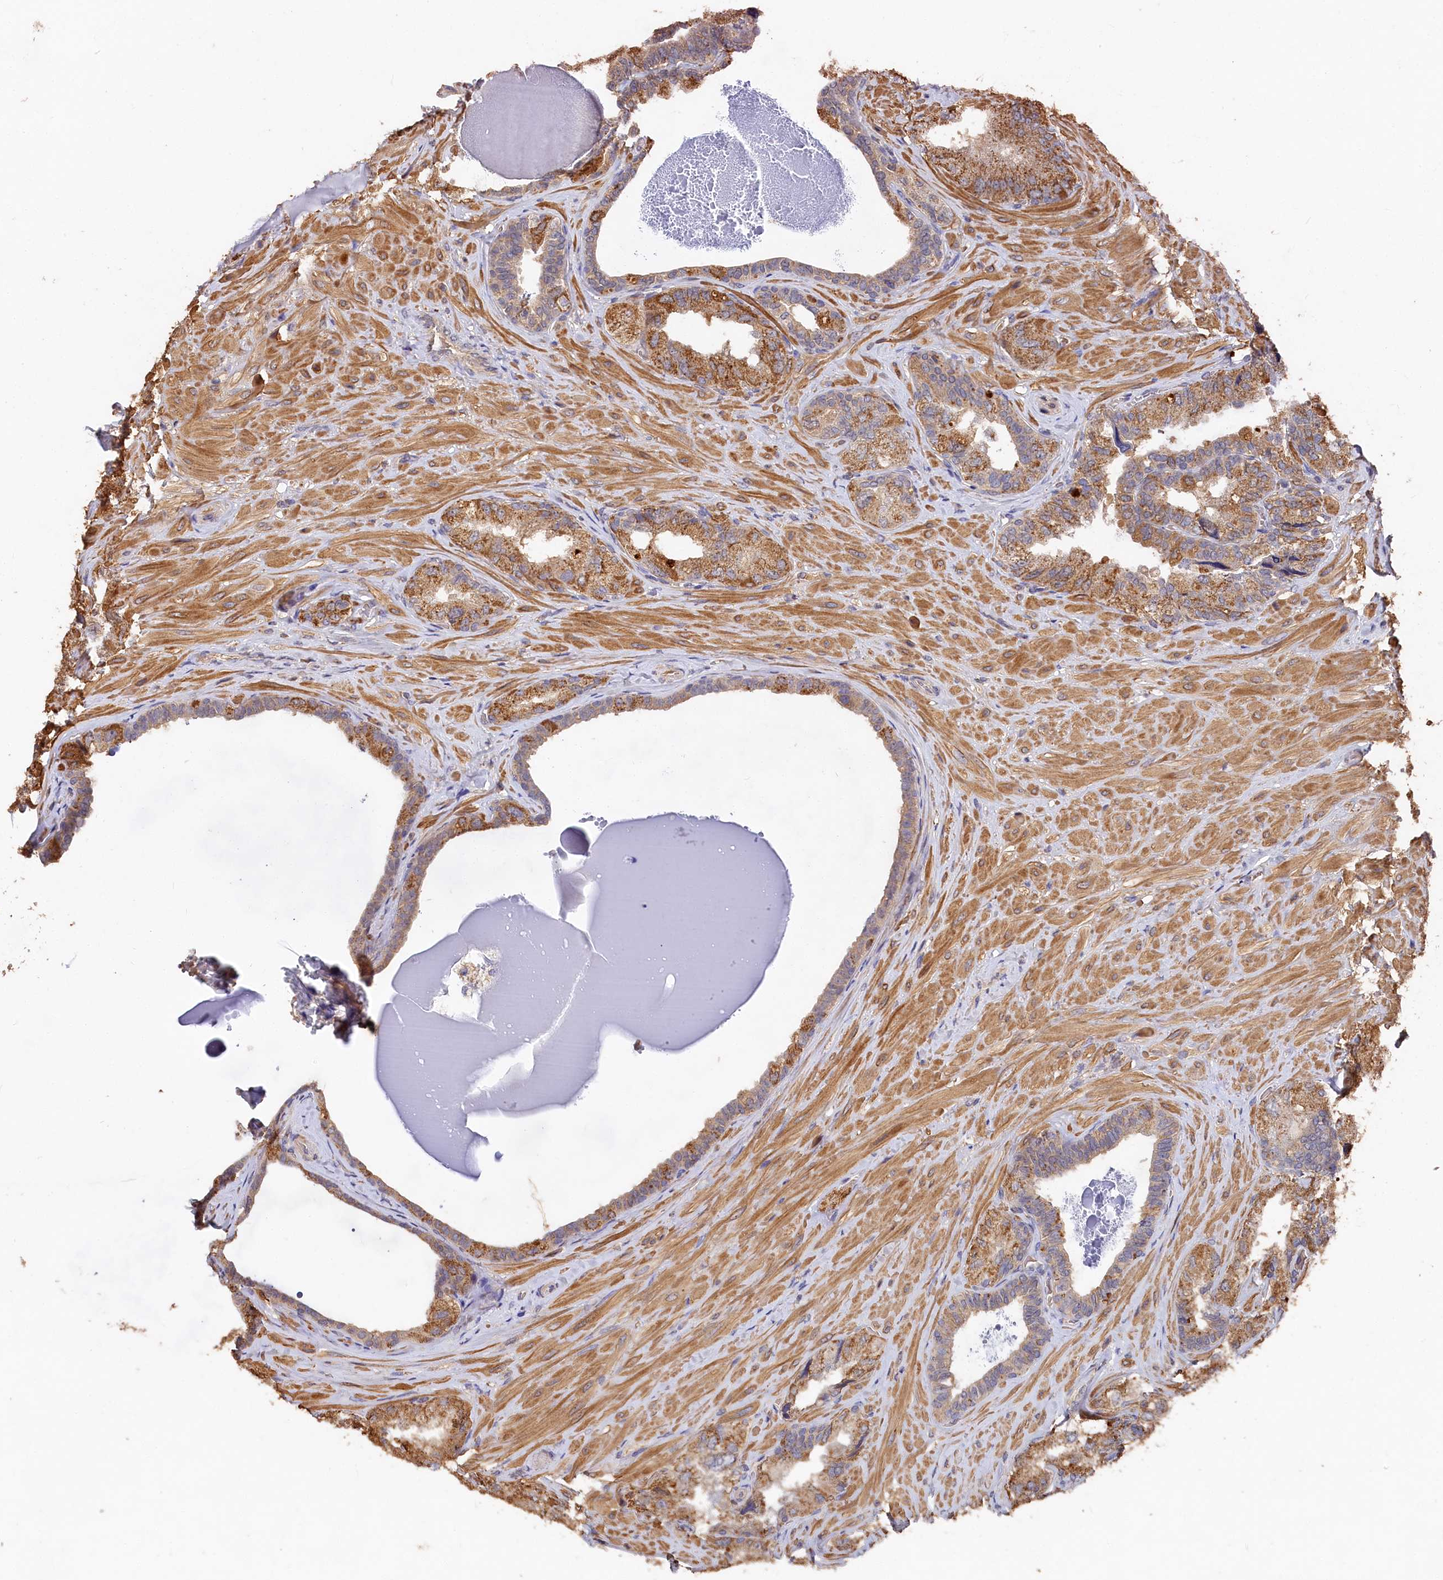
{"staining": {"intensity": "moderate", "quantity": ">75%", "location": "cytoplasmic/membranous"}, "tissue": "seminal vesicle", "cell_type": "Glandular cells", "image_type": "normal", "snomed": [{"axis": "morphology", "description": "Normal tissue, NOS"}, {"axis": "topography", "description": "Prostate and seminal vesicle, NOS"}, {"axis": "topography", "description": "Prostate"}, {"axis": "topography", "description": "Seminal veicle"}], "caption": "Immunohistochemistry (IHC) histopathology image of normal seminal vesicle: seminal vesicle stained using immunohistochemistry demonstrates medium levels of moderate protein expression localized specifically in the cytoplasmic/membranous of glandular cells, appearing as a cytoplasmic/membranous brown color.", "gene": "DHRS11", "patient": {"sex": "male", "age": 67}}